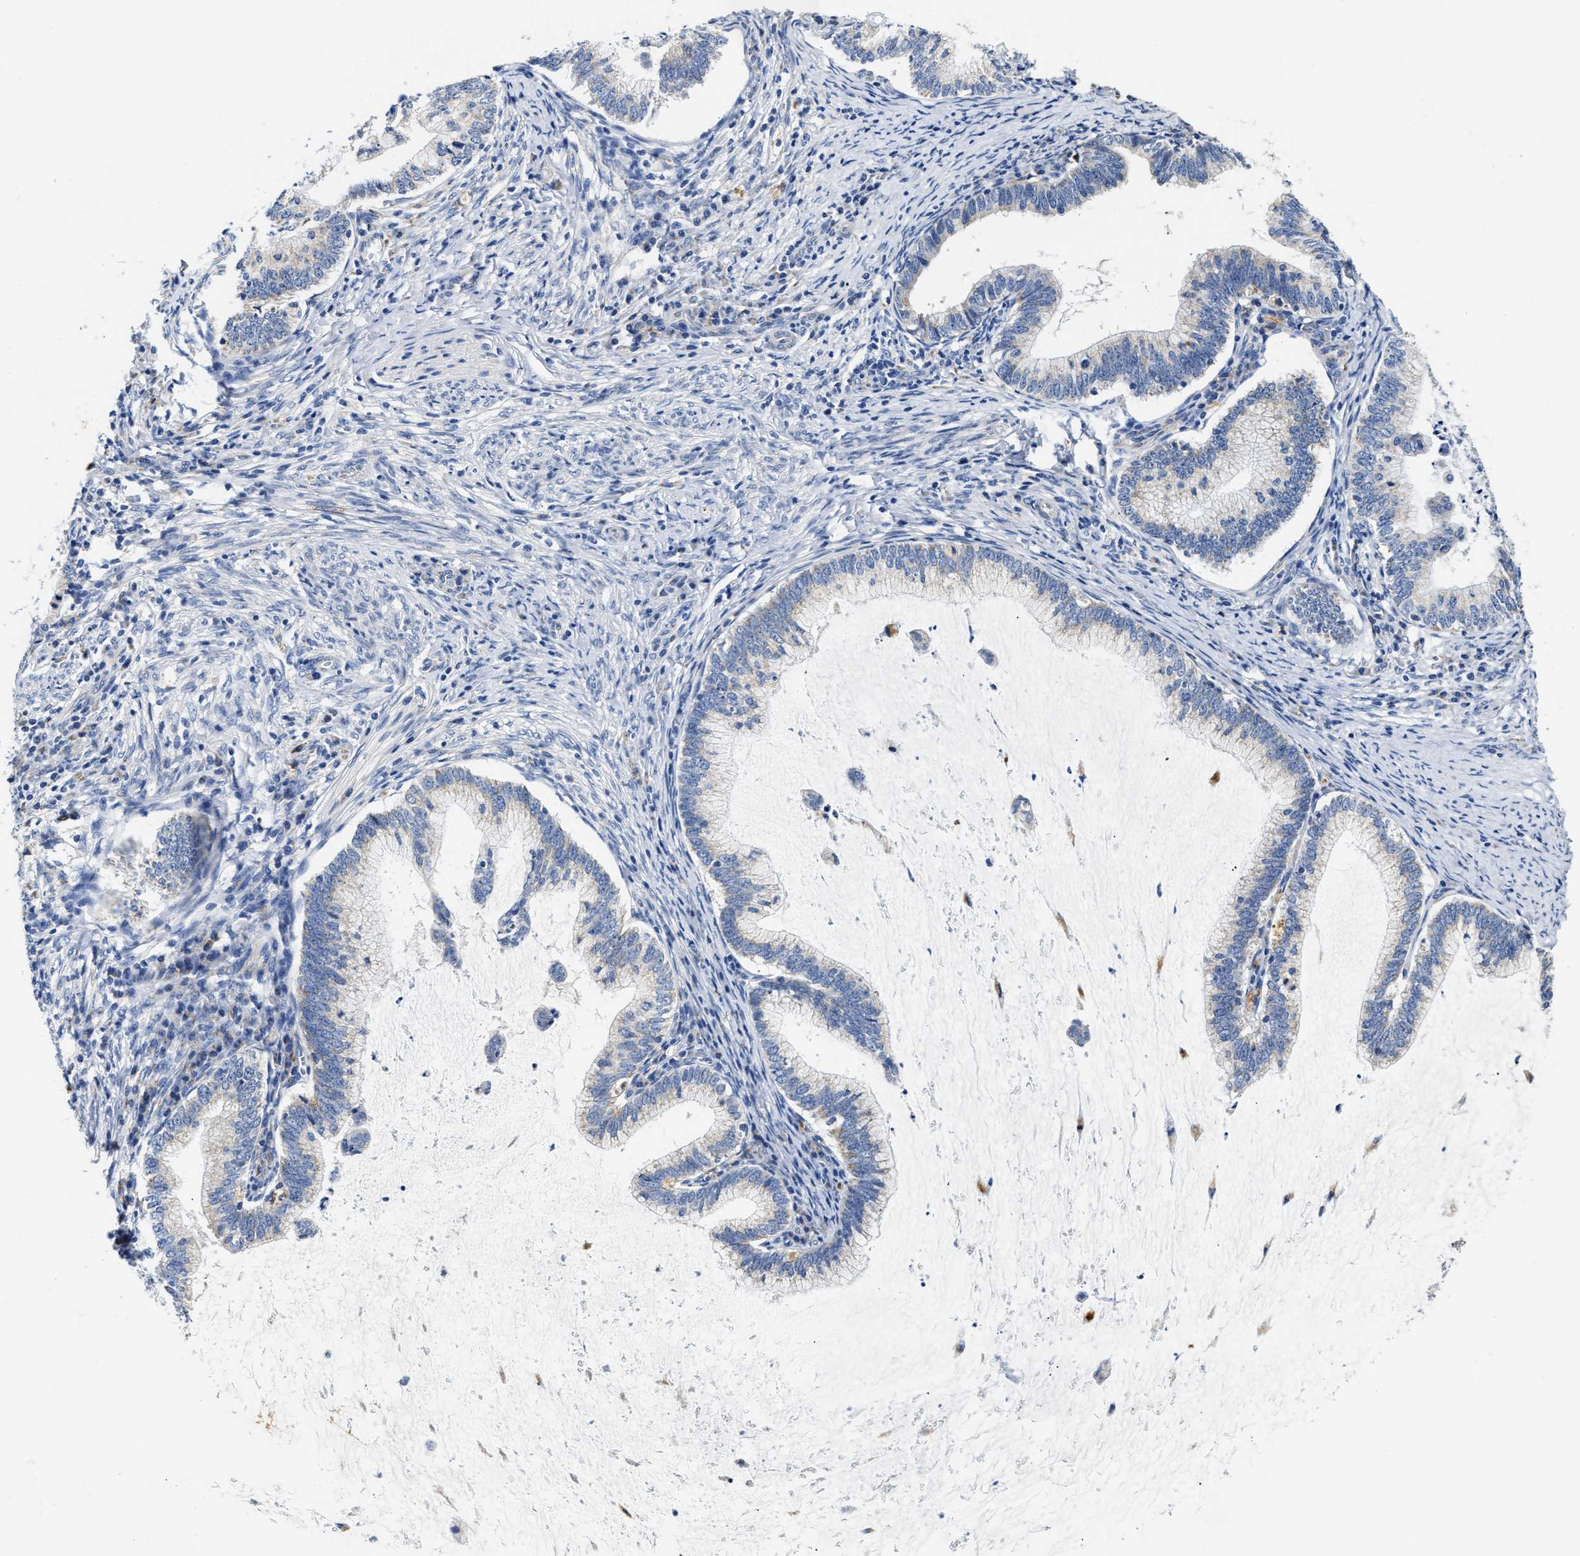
{"staining": {"intensity": "negative", "quantity": "none", "location": "none"}, "tissue": "cervical cancer", "cell_type": "Tumor cells", "image_type": "cancer", "snomed": [{"axis": "morphology", "description": "Adenocarcinoma, NOS"}, {"axis": "topography", "description": "Cervix"}], "caption": "High magnification brightfield microscopy of adenocarcinoma (cervical) stained with DAB (3,3'-diaminobenzidine) (brown) and counterstained with hematoxylin (blue): tumor cells show no significant expression.", "gene": "ACADVL", "patient": {"sex": "female", "age": 36}}